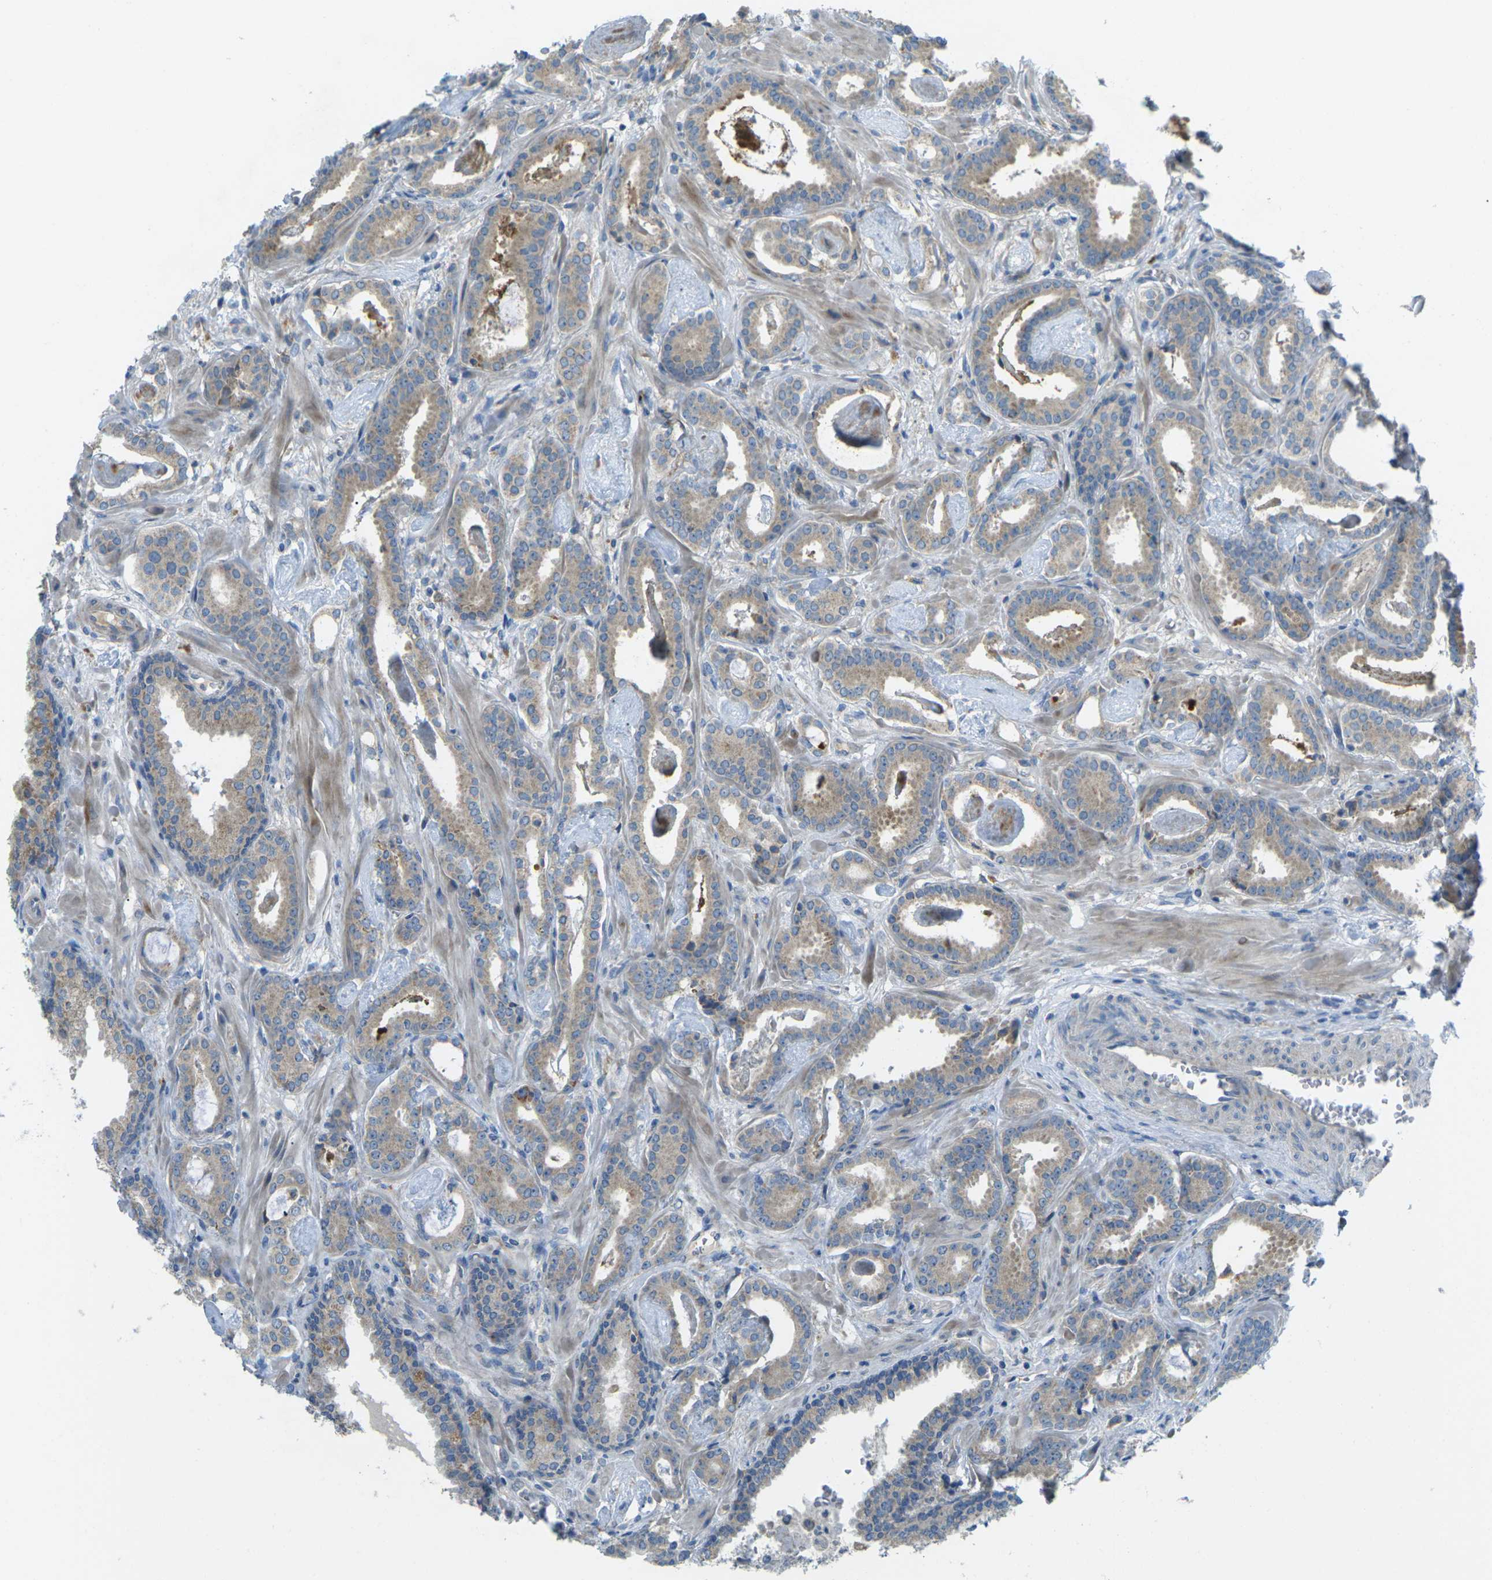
{"staining": {"intensity": "weak", "quantity": ">75%", "location": "cytoplasmic/membranous"}, "tissue": "prostate cancer", "cell_type": "Tumor cells", "image_type": "cancer", "snomed": [{"axis": "morphology", "description": "Adenocarcinoma, Low grade"}, {"axis": "topography", "description": "Prostate"}], "caption": "A high-resolution image shows immunohistochemistry staining of prostate cancer (low-grade adenocarcinoma), which displays weak cytoplasmic/membranous positivity in about >75% of tumor cells.", "gene": "MYLK4", "patient": {"sex": "male", "age": 53}}